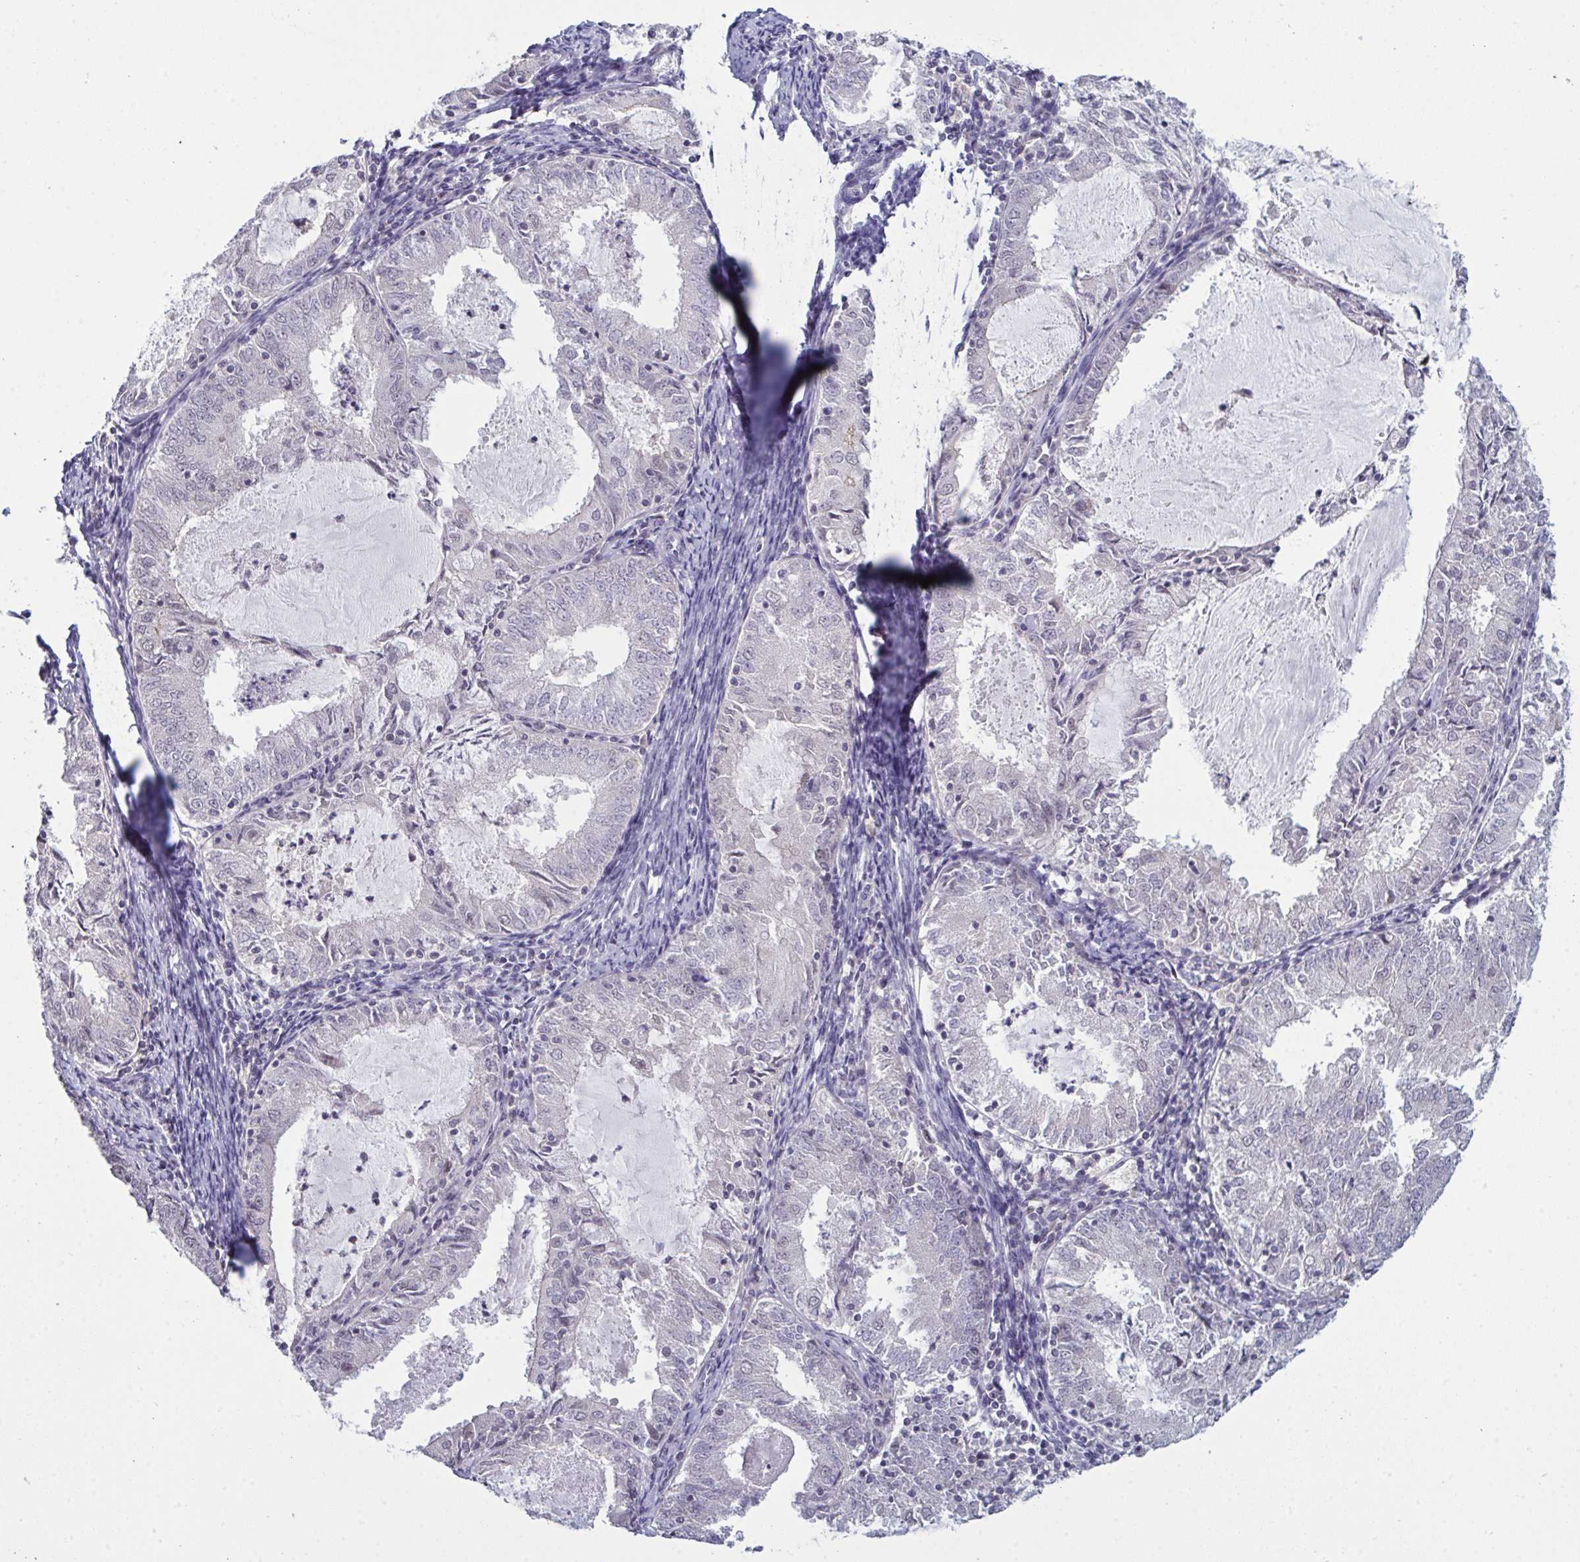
{"staining": {"intensity": "negative", "quantity": "none", "location": "none"}, "tissue": "endometrial cancer", "cell_type": "Tumor cells", "image_type": "cancer", "snomed": [{"axis": "morphology", "description": "Adenocarcinoma, NOS"}, {"axis": "topography", "description": "Endometrium"}], "caption": "A high-resolution image shows immunohistochemistry staining of endometrial cancer, which exhibits no significant staining in tumor cells.", "gene": "ZNF784", "patient": {"sex": "female", "age": 57}}